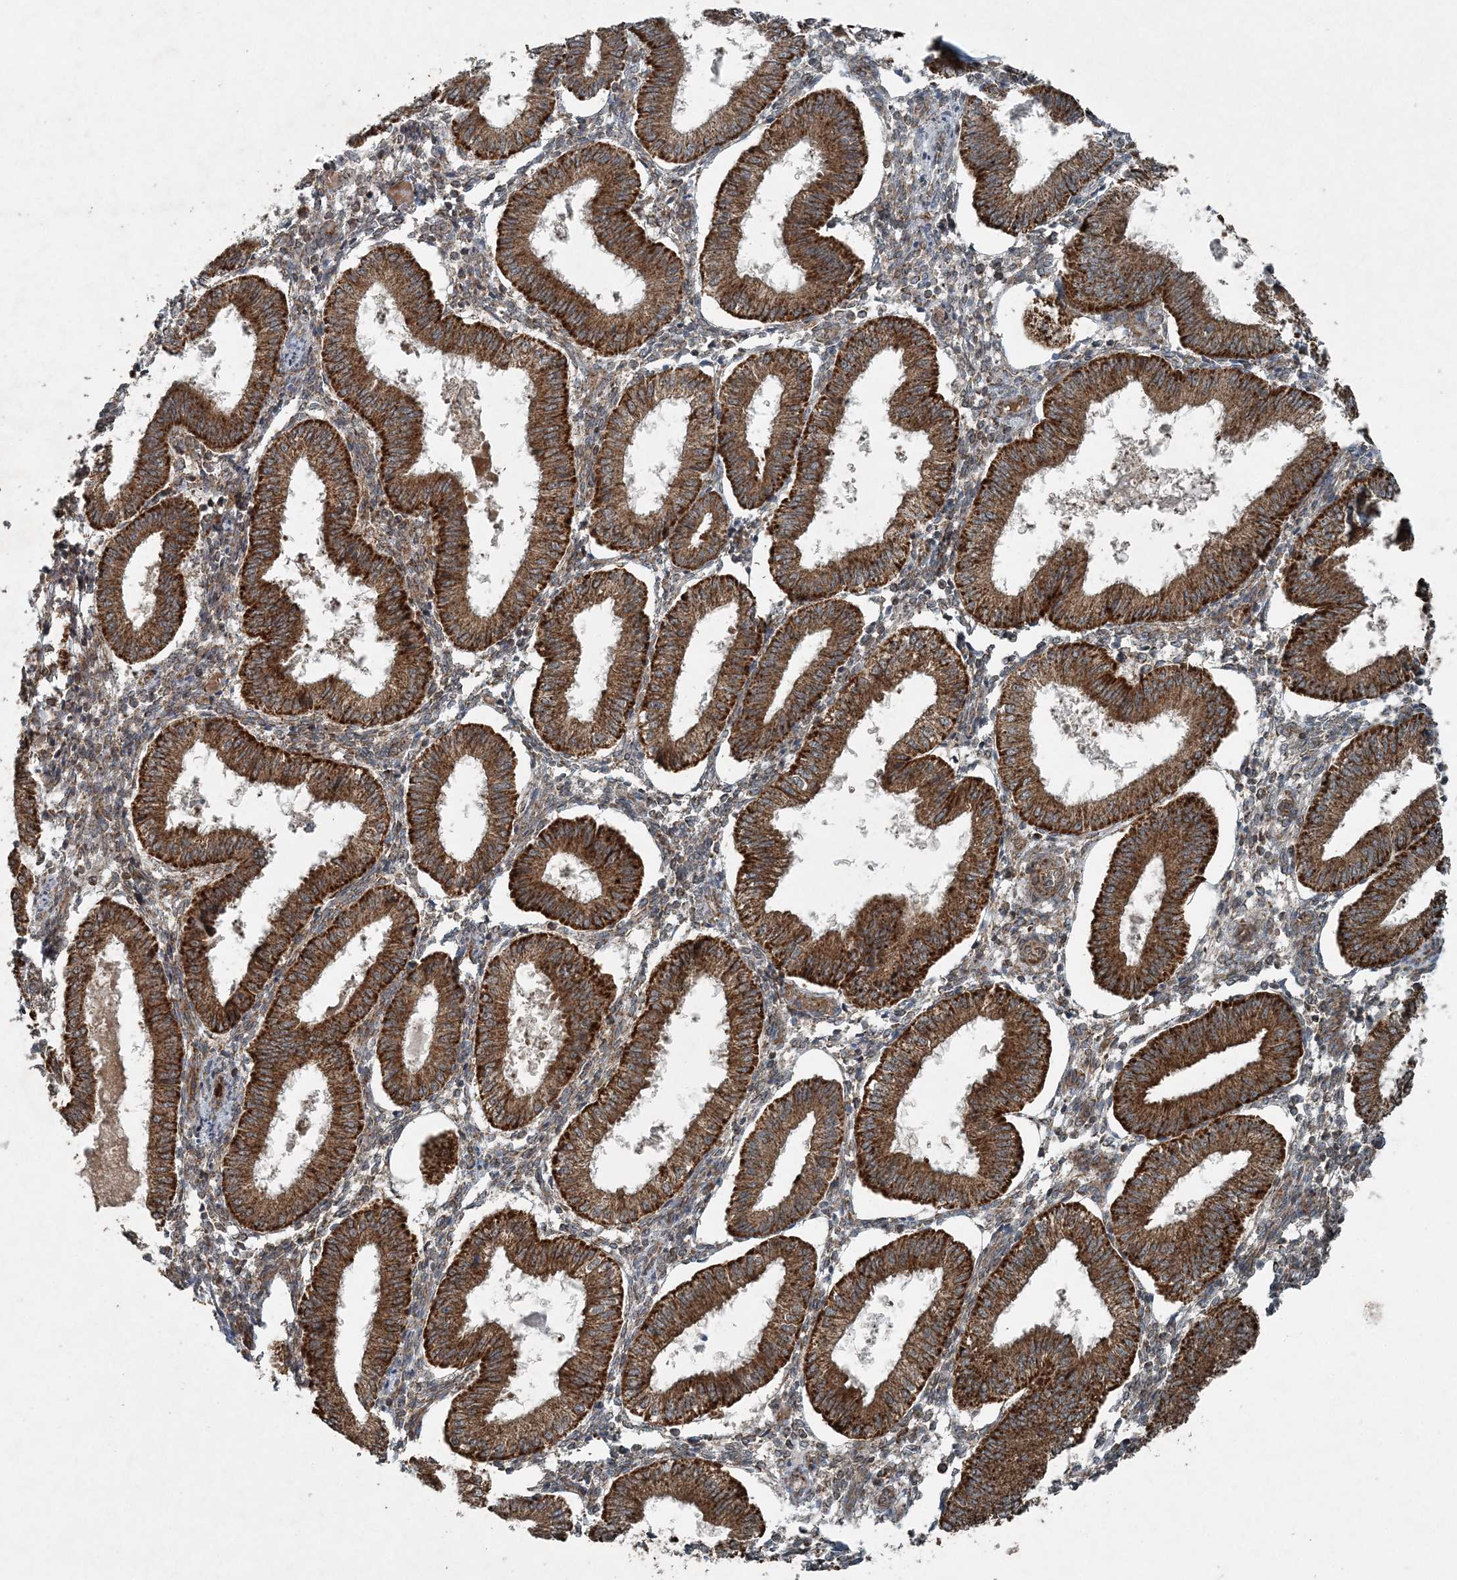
{"staining": {"intensity": "moderate", "quantity": "25%-75%", "location": "cytoplasmic/membranous"}, "tissue": "endometrium", "cell_type": "Cells in endometrial stroma", "image_type": "normal", "snomed": [{"axis": "morphology", "description": "Normal tissue, NOS"}, {"axis": "topography", "description": "Endometrium"}], "caption": "Unremarkable endometrium displays moderate cytoplasmic/membranous expression in approximately 25%-75% of cells in endometrial stroma, visualized by immunohistochemistry. Using DAB (3,3'-diaminobenzidine) (brown) and hematoxylin (blue) stains, captured at high magnification using brightfield microscopy.", "gene": "COPS7B", "patient": {"sex": "female", "age": 39}}